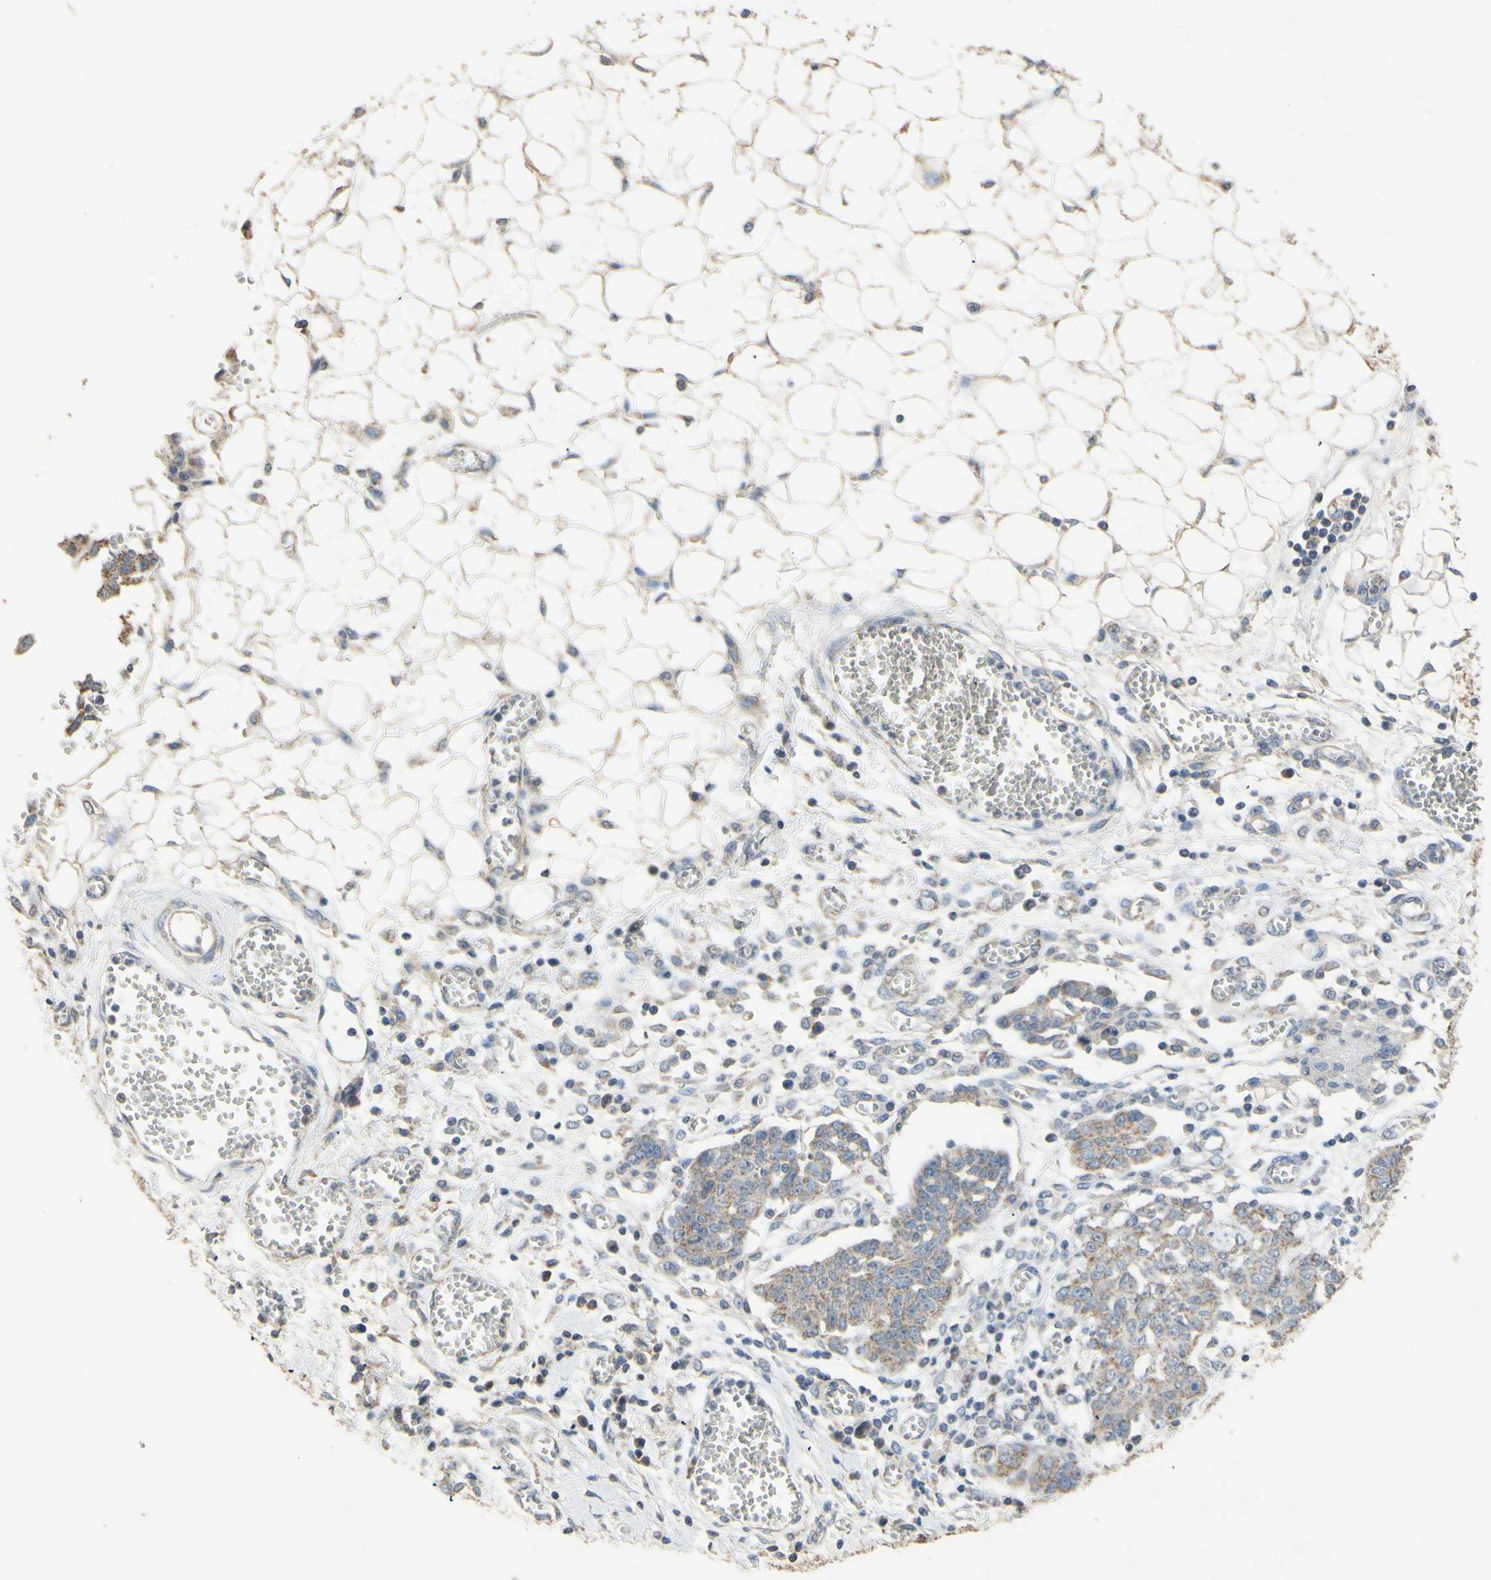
{"staining": {"intensity": "moderate", "quantity": "25%-75%", "location": "cytoplasmic/membranous"}, "tissue": "ovarian cancer", "cell_type": "Tumor cells", "image_type": "cancer", "snomed": [{"axis": "morphology", "description": "Cystadenocarcinoma, serous, NOS"}, {"axis": "topography", "description": "Soft tissue"}, {"axis": "topography", "description": "Ovary"}], "caption": "There is medium levels of moderate cytoplasmic/membranous staining in tumor cells of serous cystadenocarcinoma (ovarian), as demonstrated by immunohistochemical staining (brown color).", "gene": "PTGIS", "patient": {"sex": "female", "age": 57}}